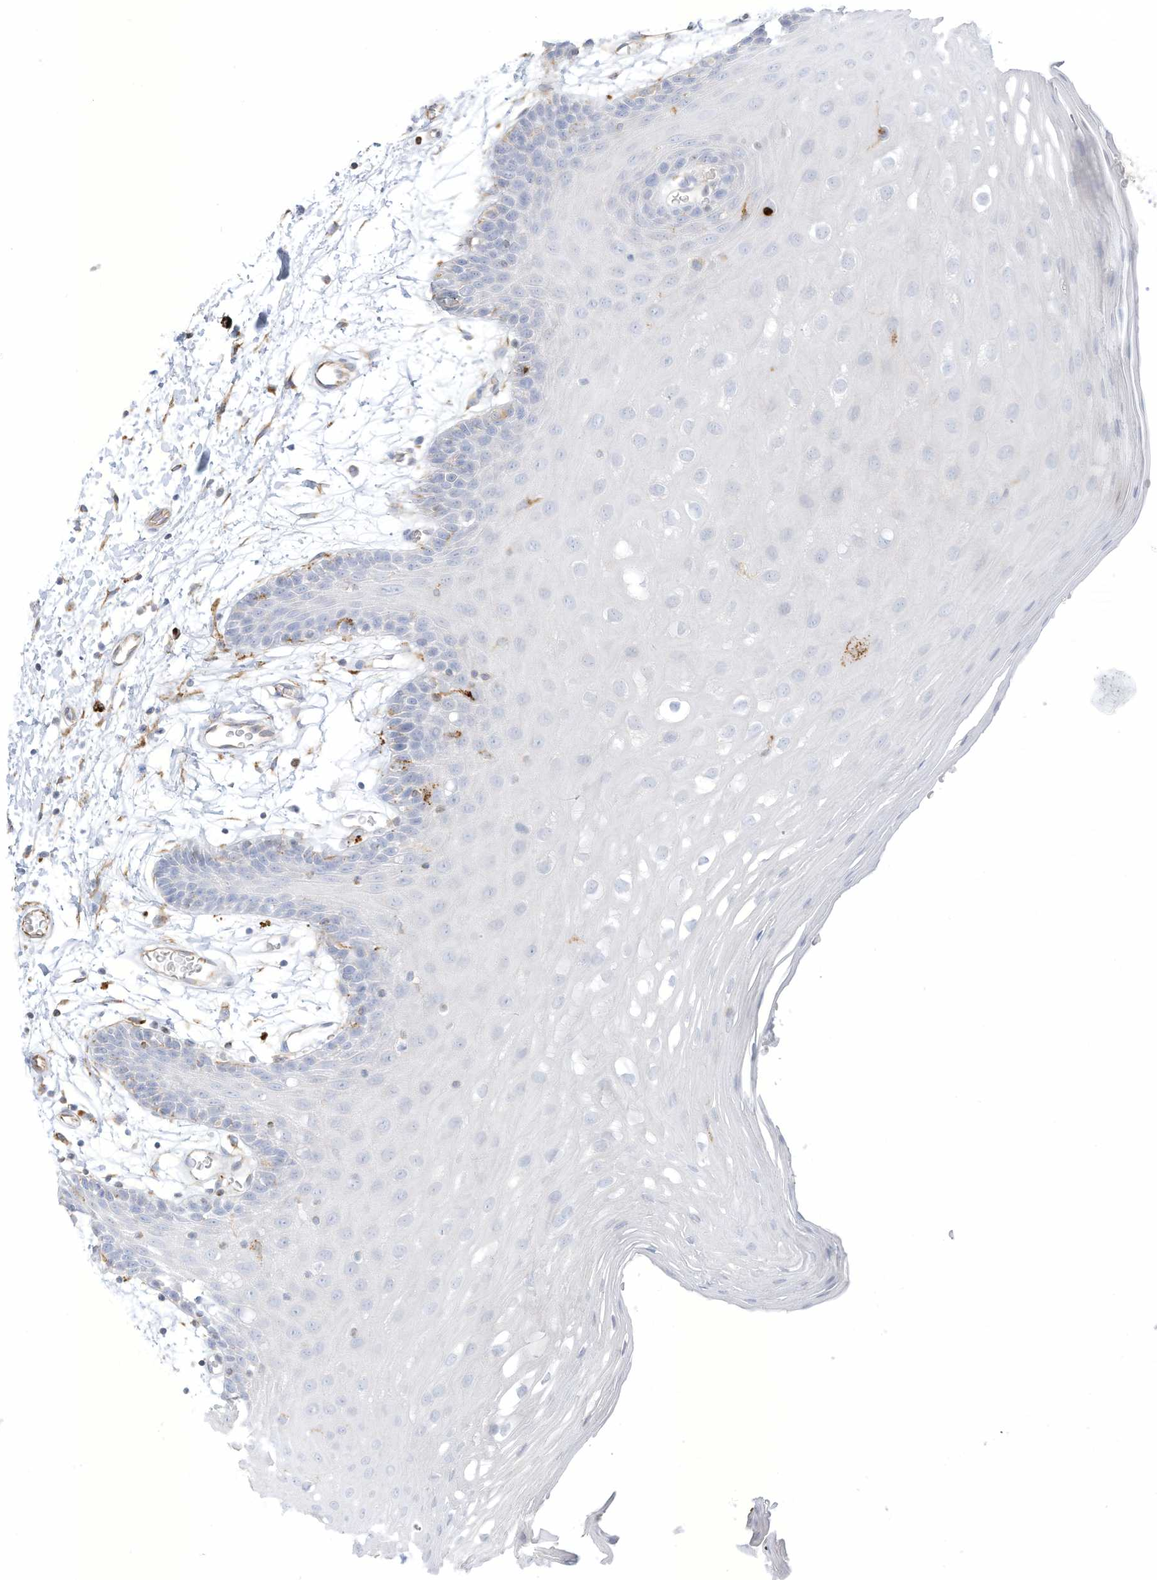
{"staining": {"intensity": "negative", "quantity": "none", "location": "none"}, "tissue": "oral mucosa", "cell_type": "Squamous epithelial cells", "image_type": "normal", "snomed": [{"axis": "morphology", "description": "Normal tissue, NOS"}, {"axis": "topography", "description": "Skeletal muscle"}, {"axis": "topography", "description": "Oral tissue"}, {"axis": "topography", "description": "Salivary gland"}, {"axis": "topography", "description": "Peripheral nerve tissue"}], "caption": "Oral mucosa stained for a protein using IHC displays no positivity squamous epithelial cells.", "gene": "TAL2", "patient": {"sex": "male", "age": 54}}